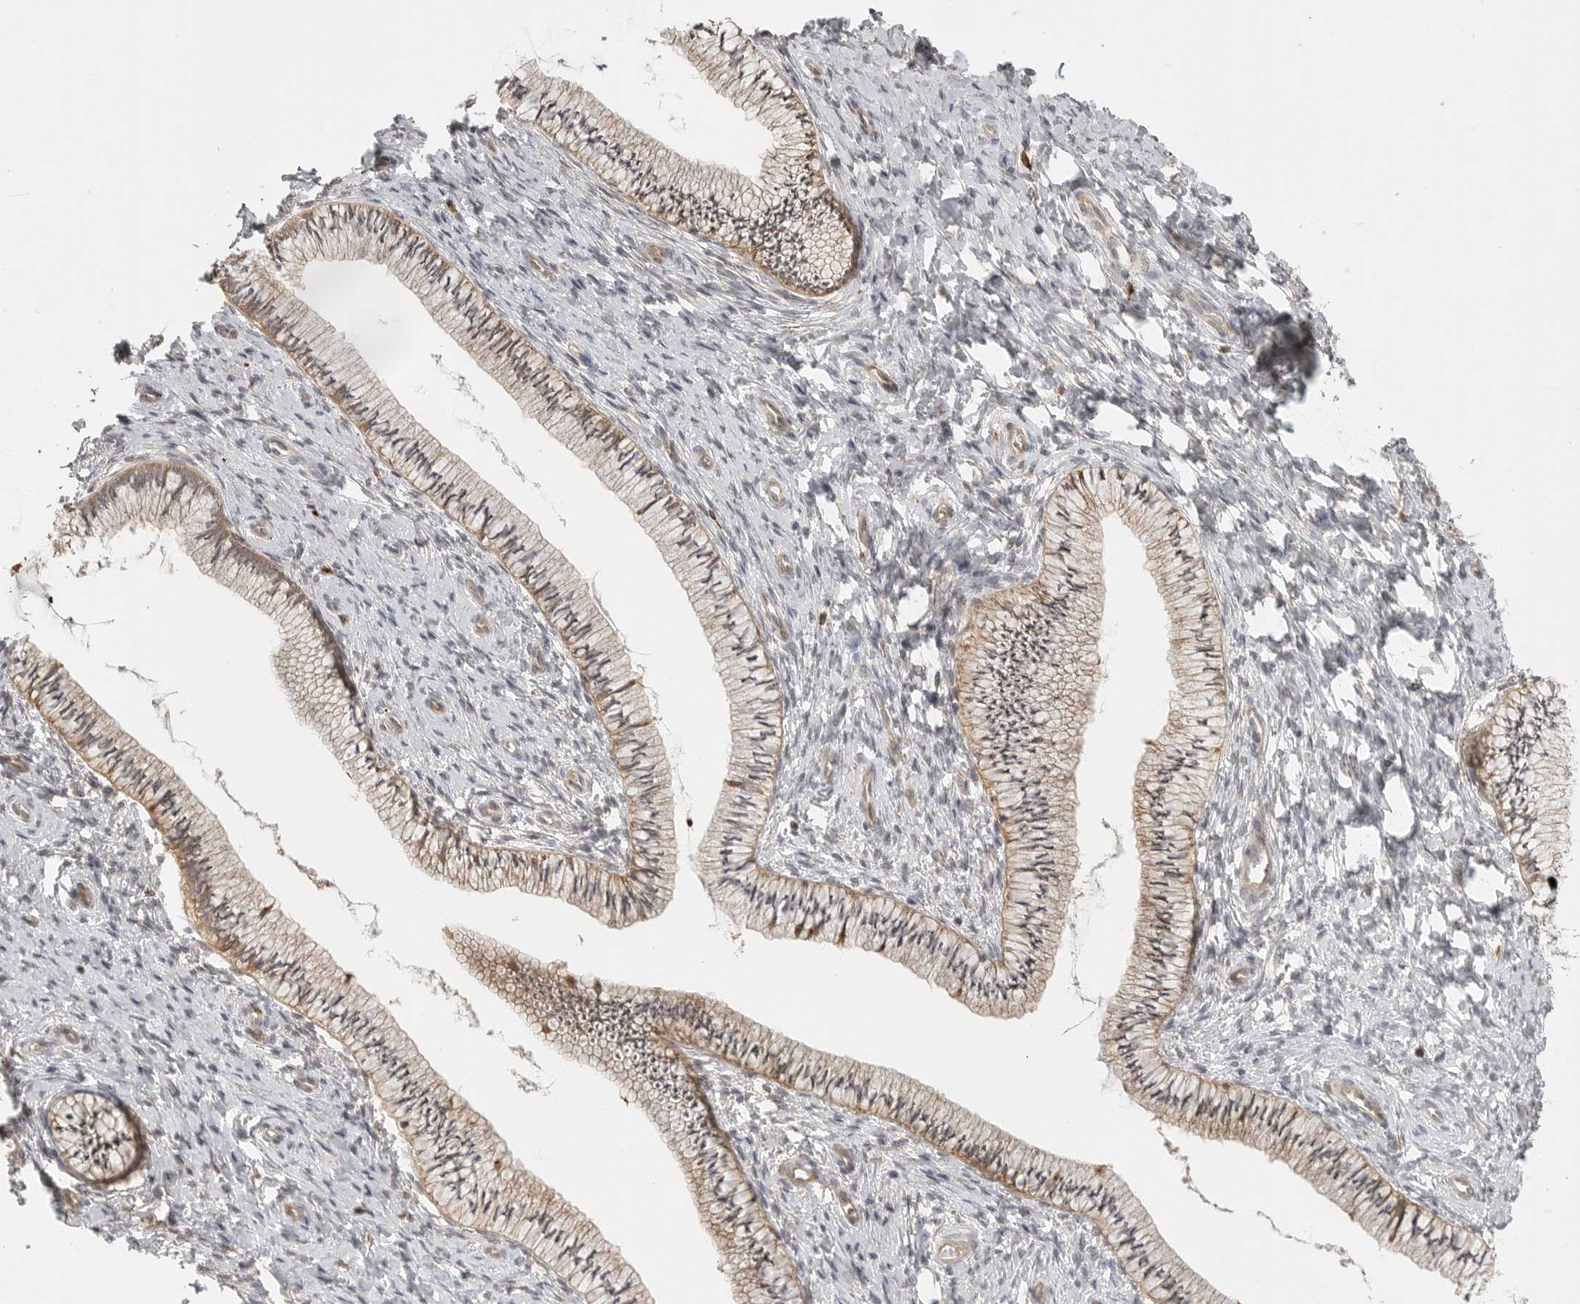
{"staining": {"intensity": "moderate", "quantity": ">75%", "location": "cytoplasmic/membranous"}, "tissue": "cervix", "cell_type": "Glandular cells", "image_type": "normal", "snomed": [{"axis": "morphology", "description": "Normal tissue, NOS"}, {"axis": "topography", "description": "Cervix"}], "caption": "An IHC histopathology image of unremarkable tissue is shown. Protein staining in brown shows moderate cytoplasmic/membranous positivity in cervix within glandular cells. (Stains: DAB in brown, nuclei in blue, Microscopy: brightfield microscopy at high magnification).", "gene": "CCPG1", "patient": {"sex": "female", "age": 36}}